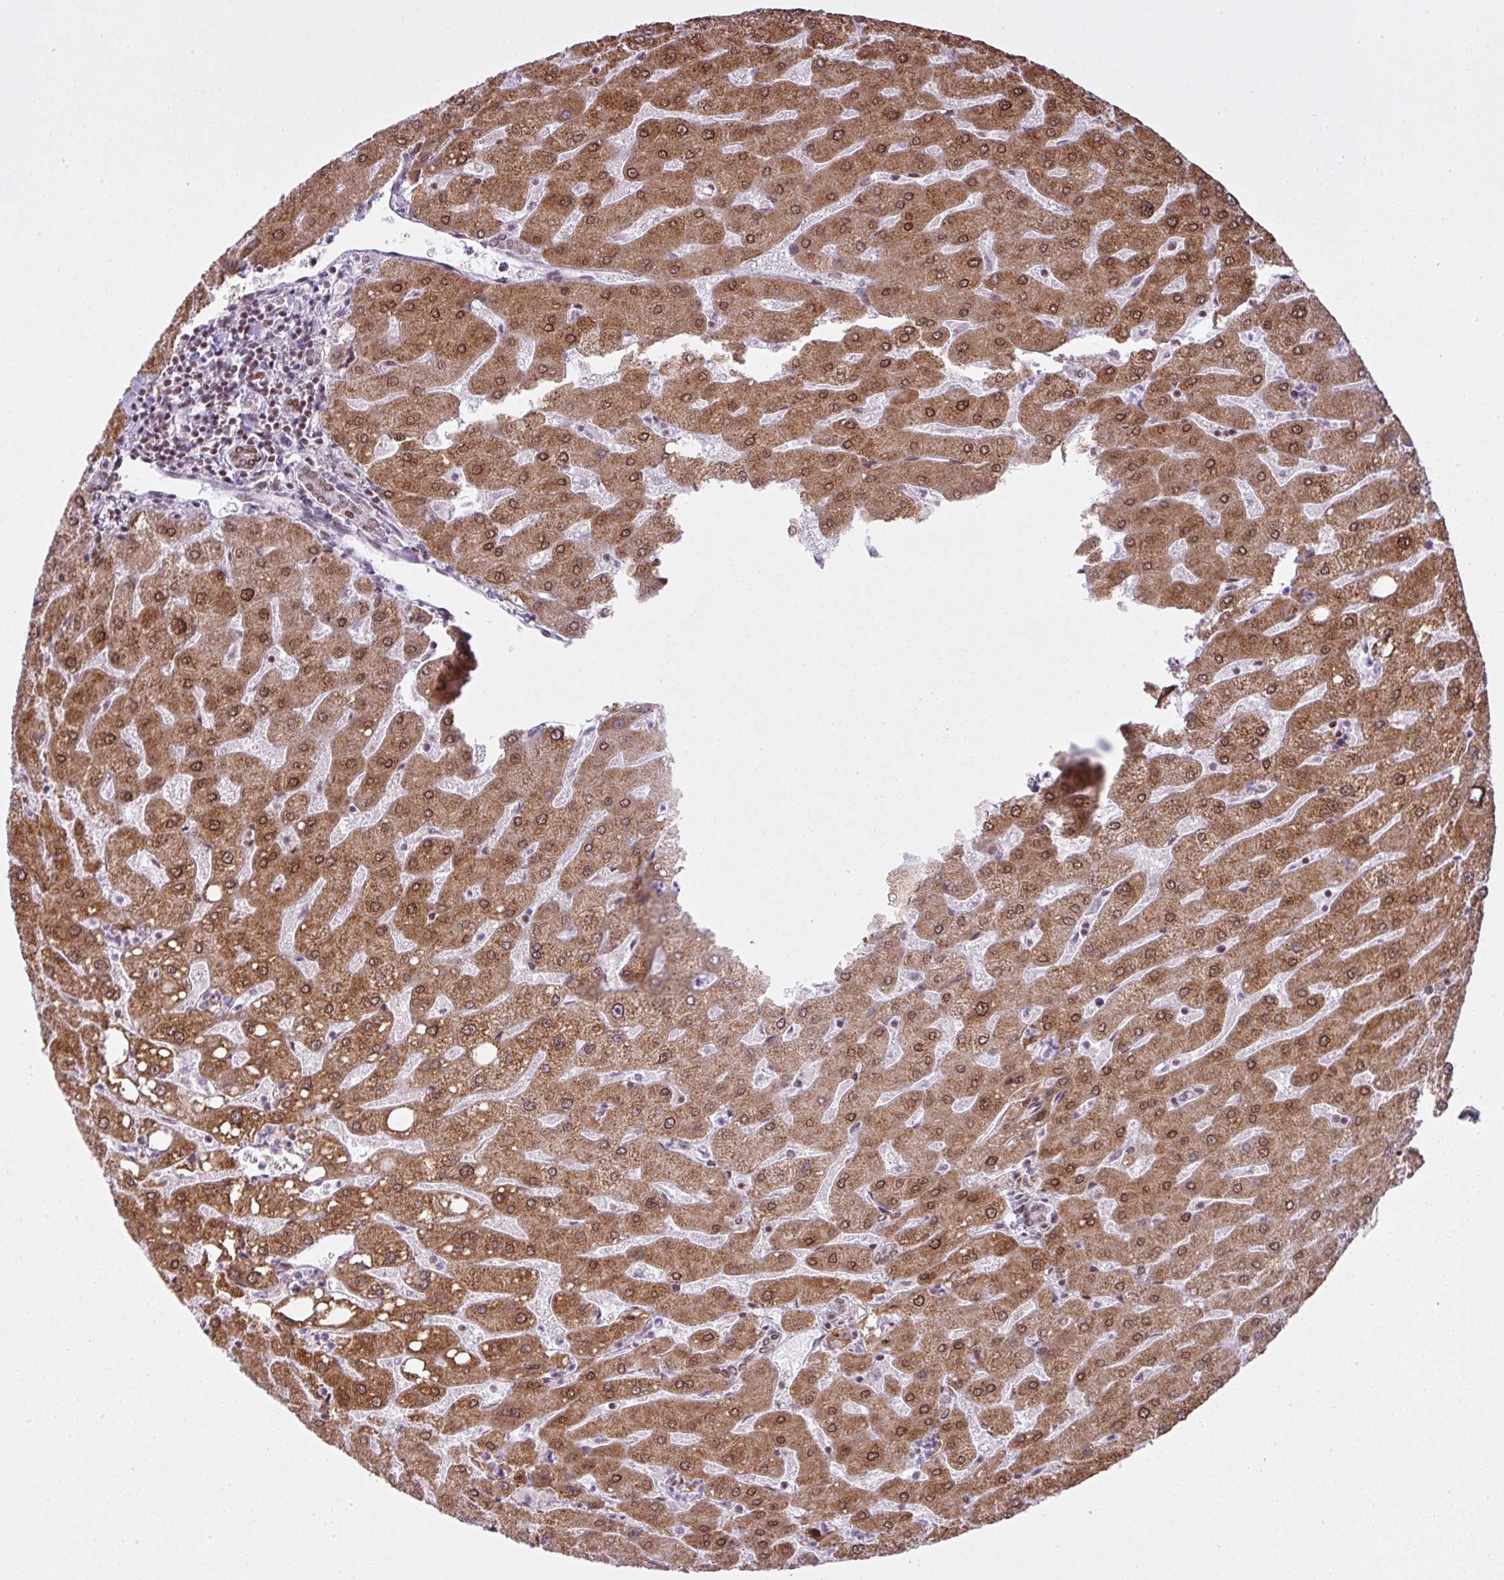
{"staining": {"intensity": "moderate", "quantity": ">75%", "location": "nuclear"}, "tissue": "liver", "cell_type": "Cholangiocytes", "image_type": "normal", "snomed": [{"axis": "morphology", "description": "Normal tissue, NOS"}, {"axis": "topography", "description": "Liver"}], "caption": "Moderate nuclear positivity is seen in about >75% of cholangiocytes in benign liver.", "gene": "ARL6IP4", "patient": {"sex": "male", "age": 67}}